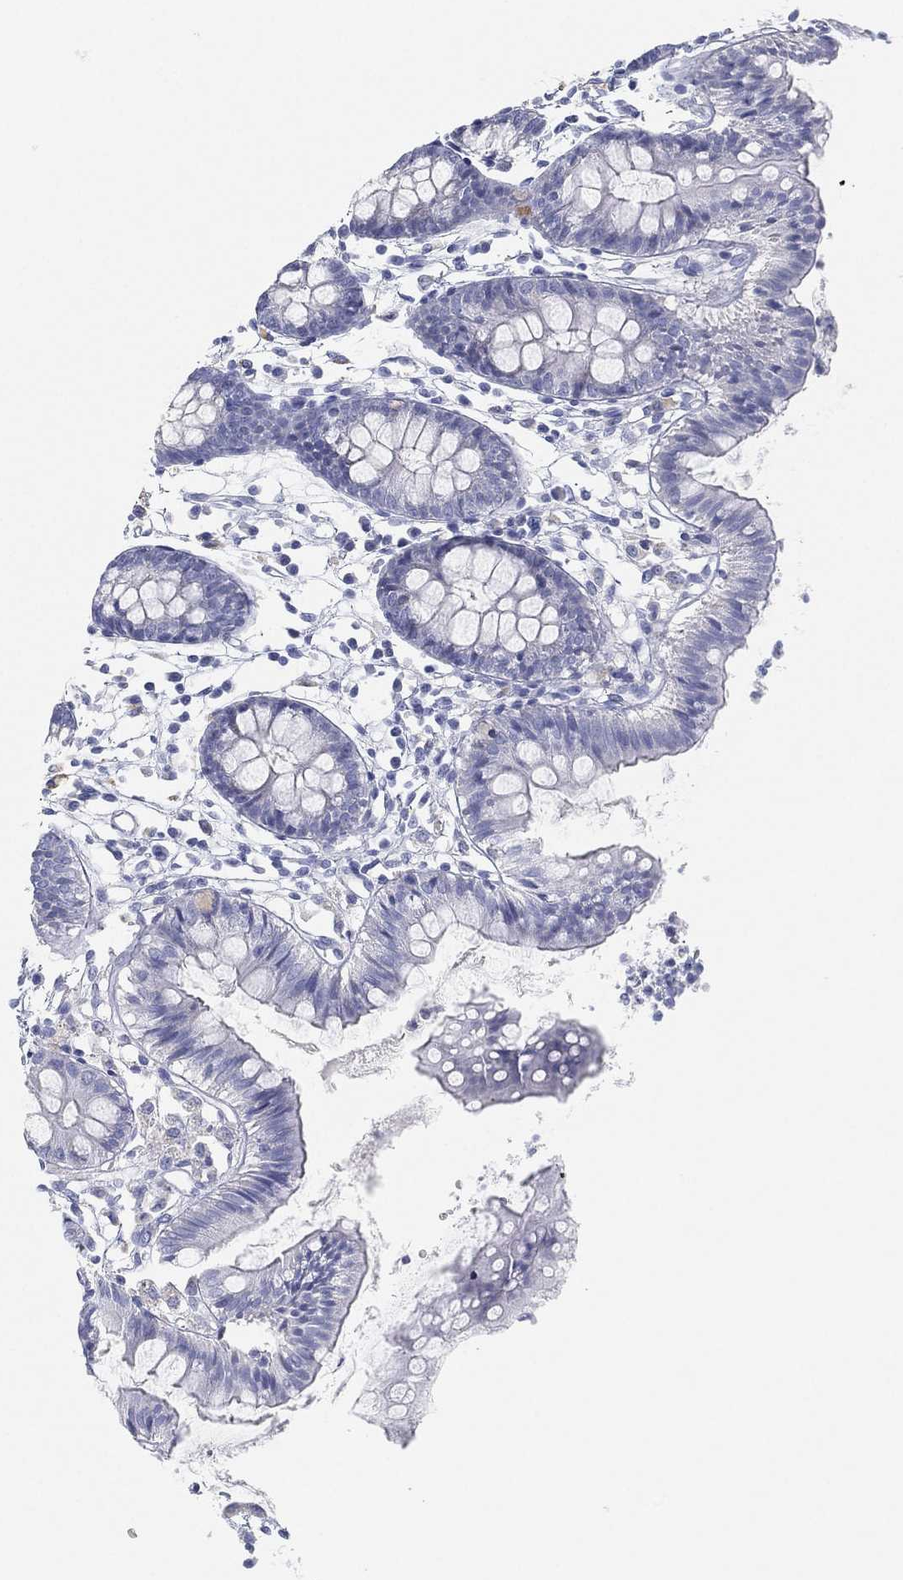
{"staining": {"intensity": "negative", "quantity": "none", "location": "none"}, "tissue": "colon", "cell_type": "Endothelial cells", "image_type": "normal", "snomed": [{"axis": "morphology", "description": "Normal tissue, NOS"}, {"axis": "topography", "description": "Colon"}], "caption": "A histopathology image of colon stained for a protein shows no brown staining in endothelial cells. (Brightfield microscopy of DAB (3,3'-diaminobenzidine) immunohistochemistry (IHC) at high magnification).", "gene": "GPR61", "patient": {"sex": "female", "age": 84}}